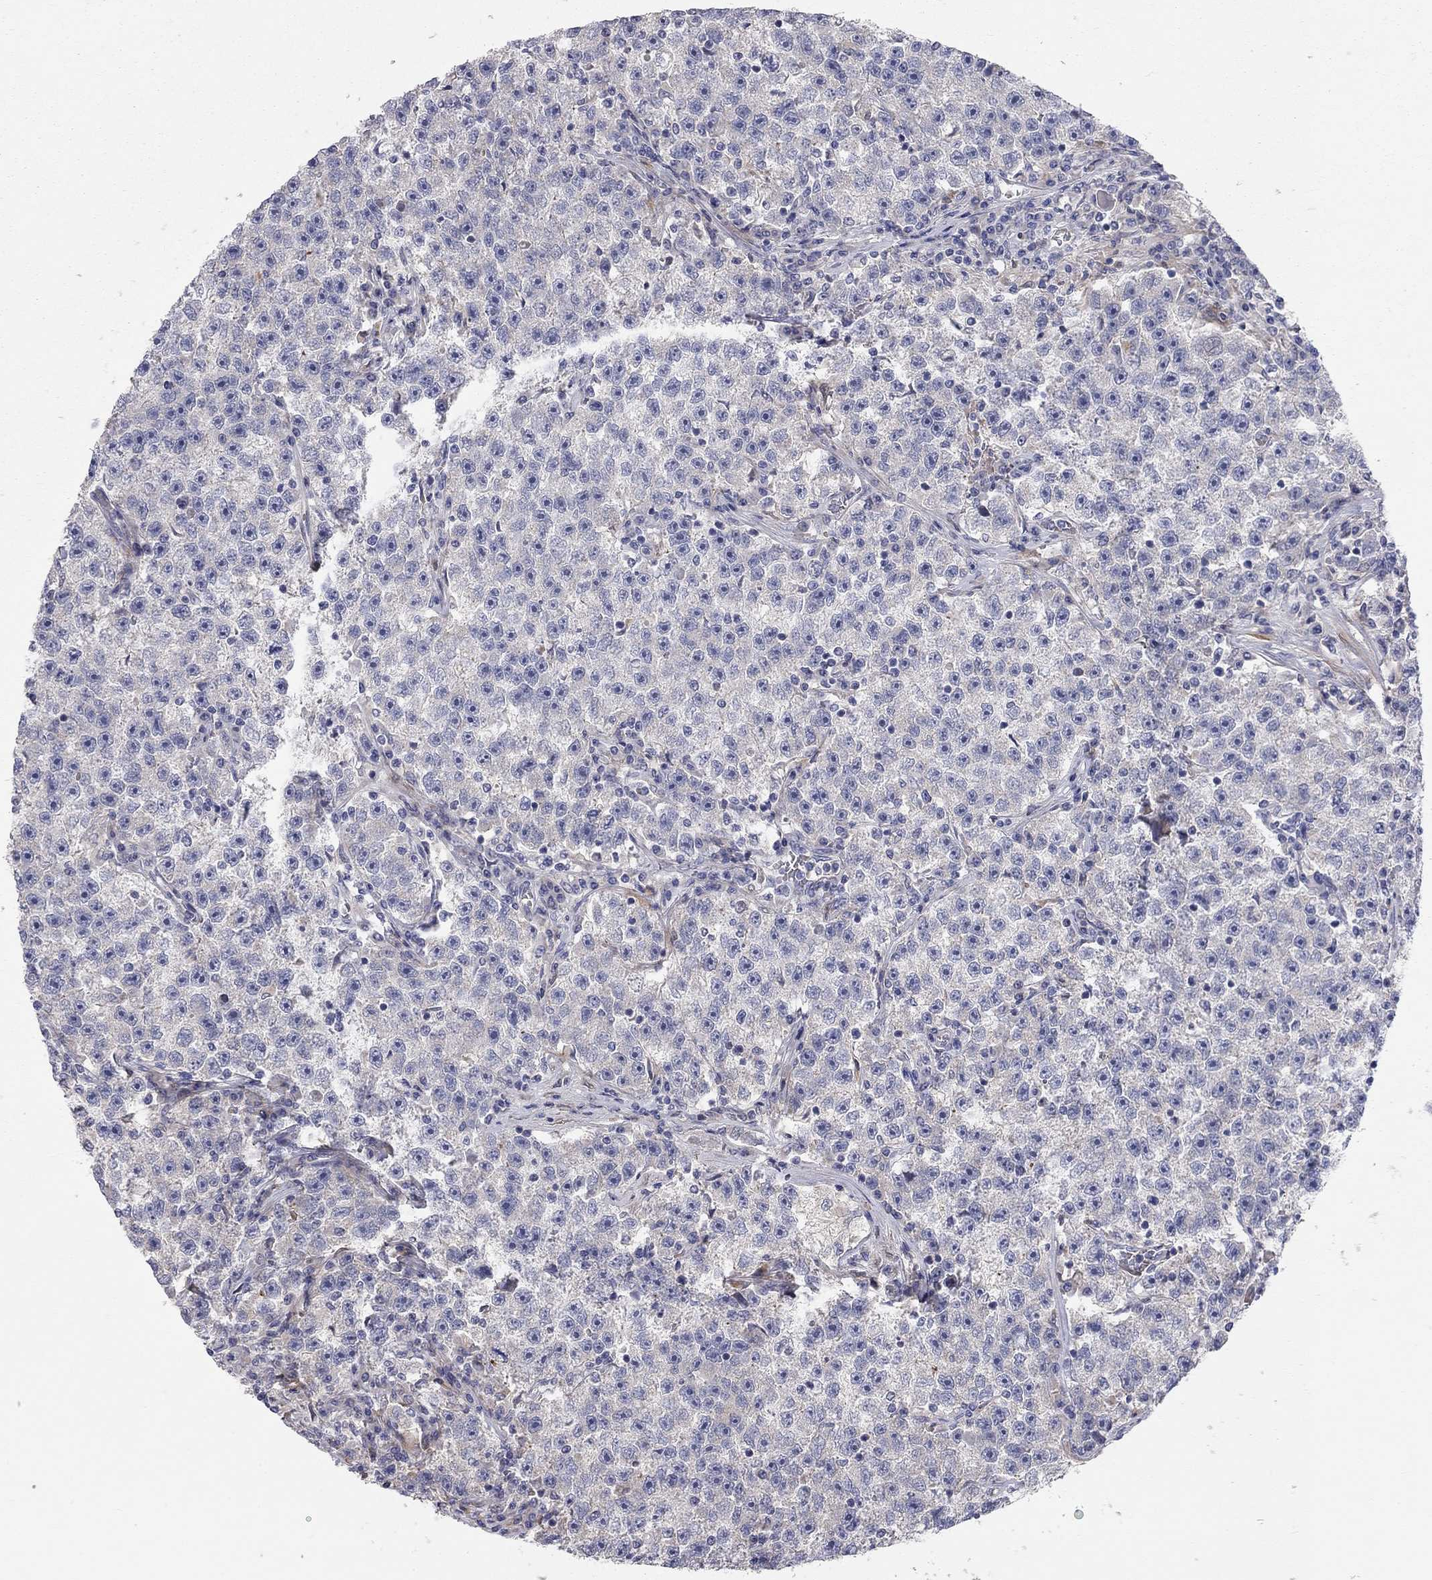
{"staining": {"intensity": "negative", "quantity": "none", "location": "none"}, "tissue": "testis cancer", "cell_type": "Tumor cells", "image_type": "cancer", "snomed": [{"axis": "morphology", "description": "Seminoma, NOS"}, {"axis": "topography", "description": "Testis"}], "caption": "An image of seminoma (testis) stained for a protein exhibits no brown staining in tumor cells. (IHC, brightfield microscopy, high magnification).", "gene": "KANSL1L", "patient": {"sex": "male", "age": 22}}